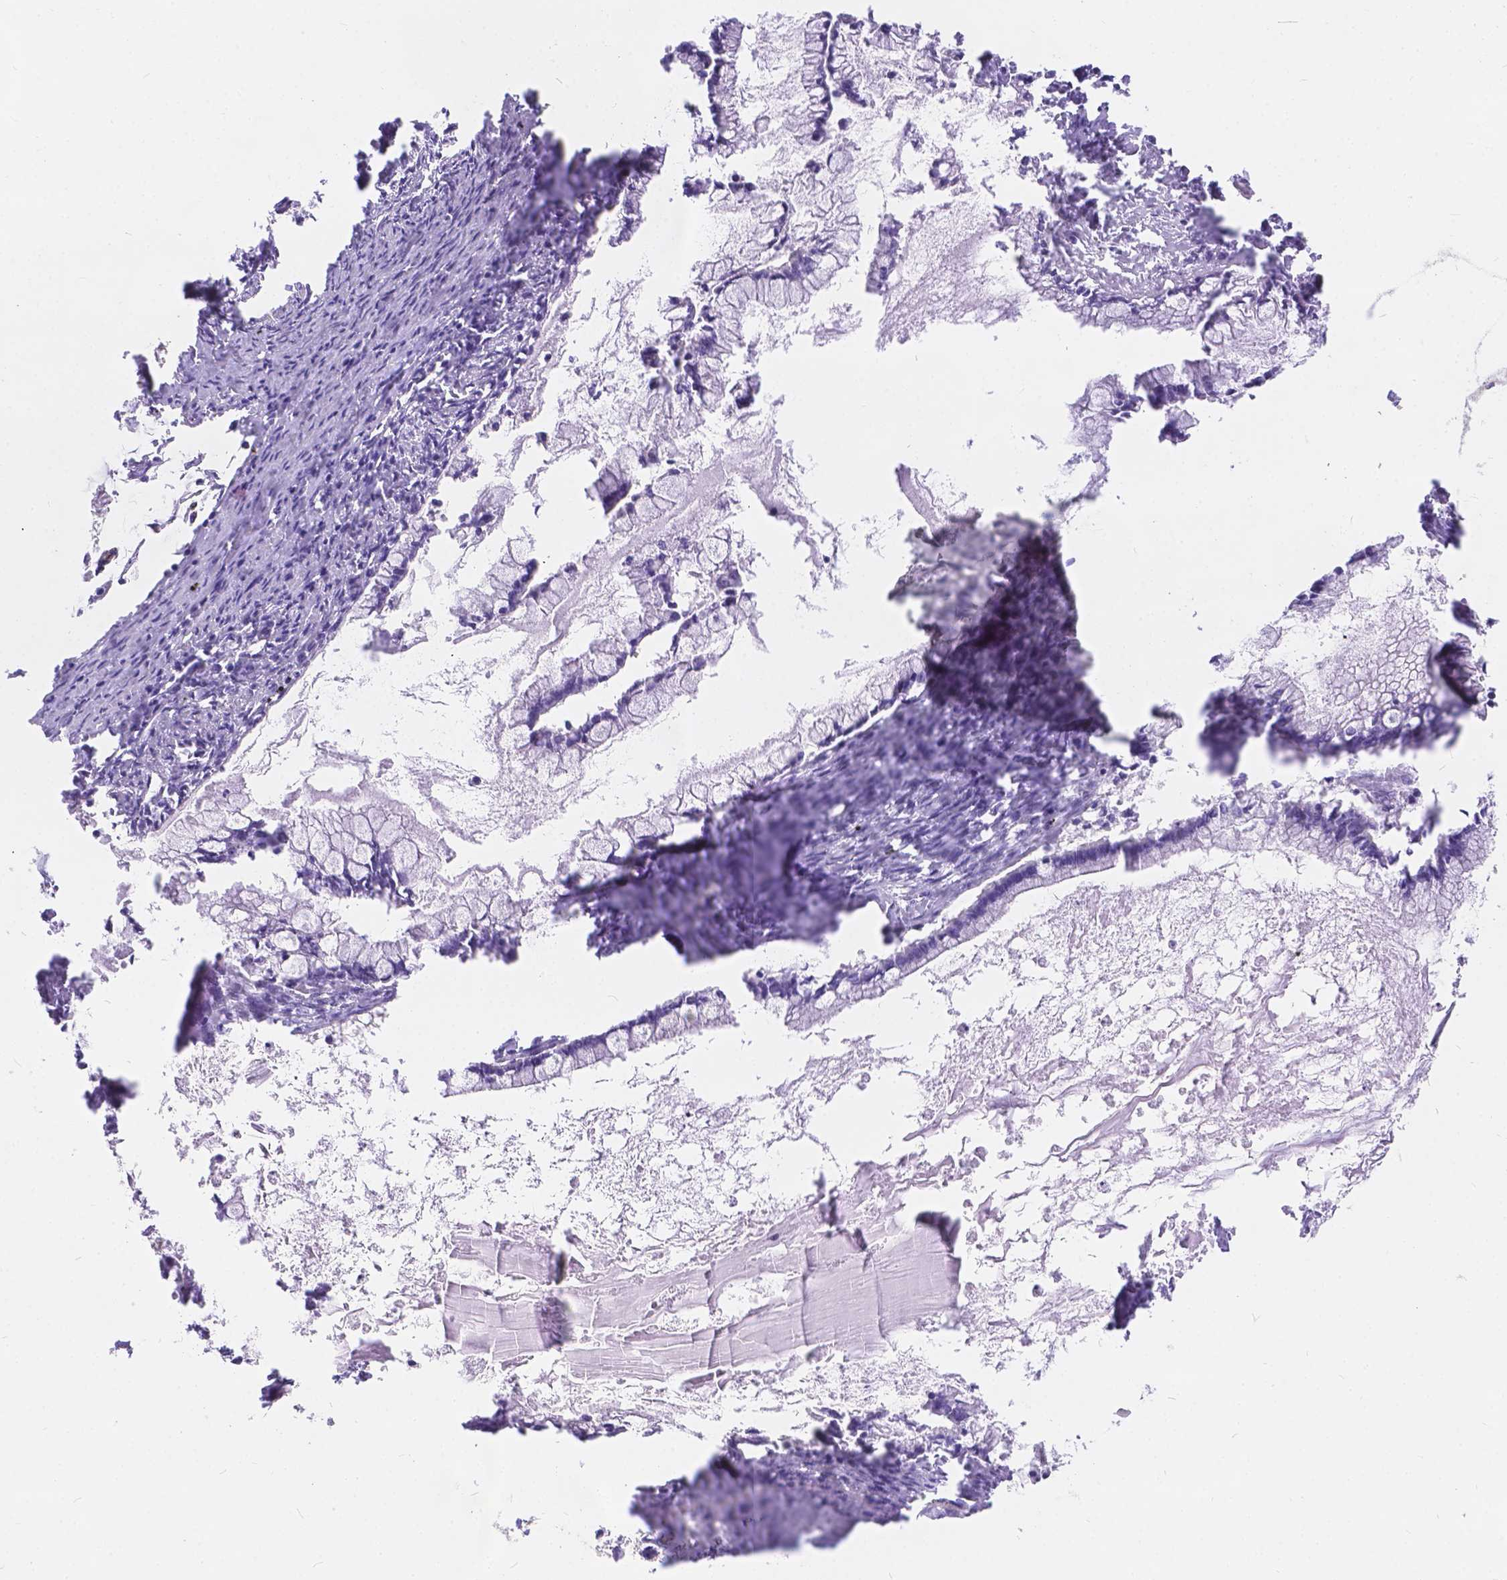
{"staining": {"intensity": "negative", "quantity": "none", "location": "none"}, "tissue": "ovarian cancer", "cell_type": "Tumor cells", "image_type": "cancer", "snomed": [{"axis": "morphology", "description": "Cystadenocarcinoma, mucinous, NOS"}, {"axis": "topography", "description": "Ovary"}], "caption": "The photomicrograph reveals no staining of tumor cells in ovarian mucinous cystadenocarcinoma.", "gene": "DLEC1", "patient": {"sex": "female", "age": 67}}